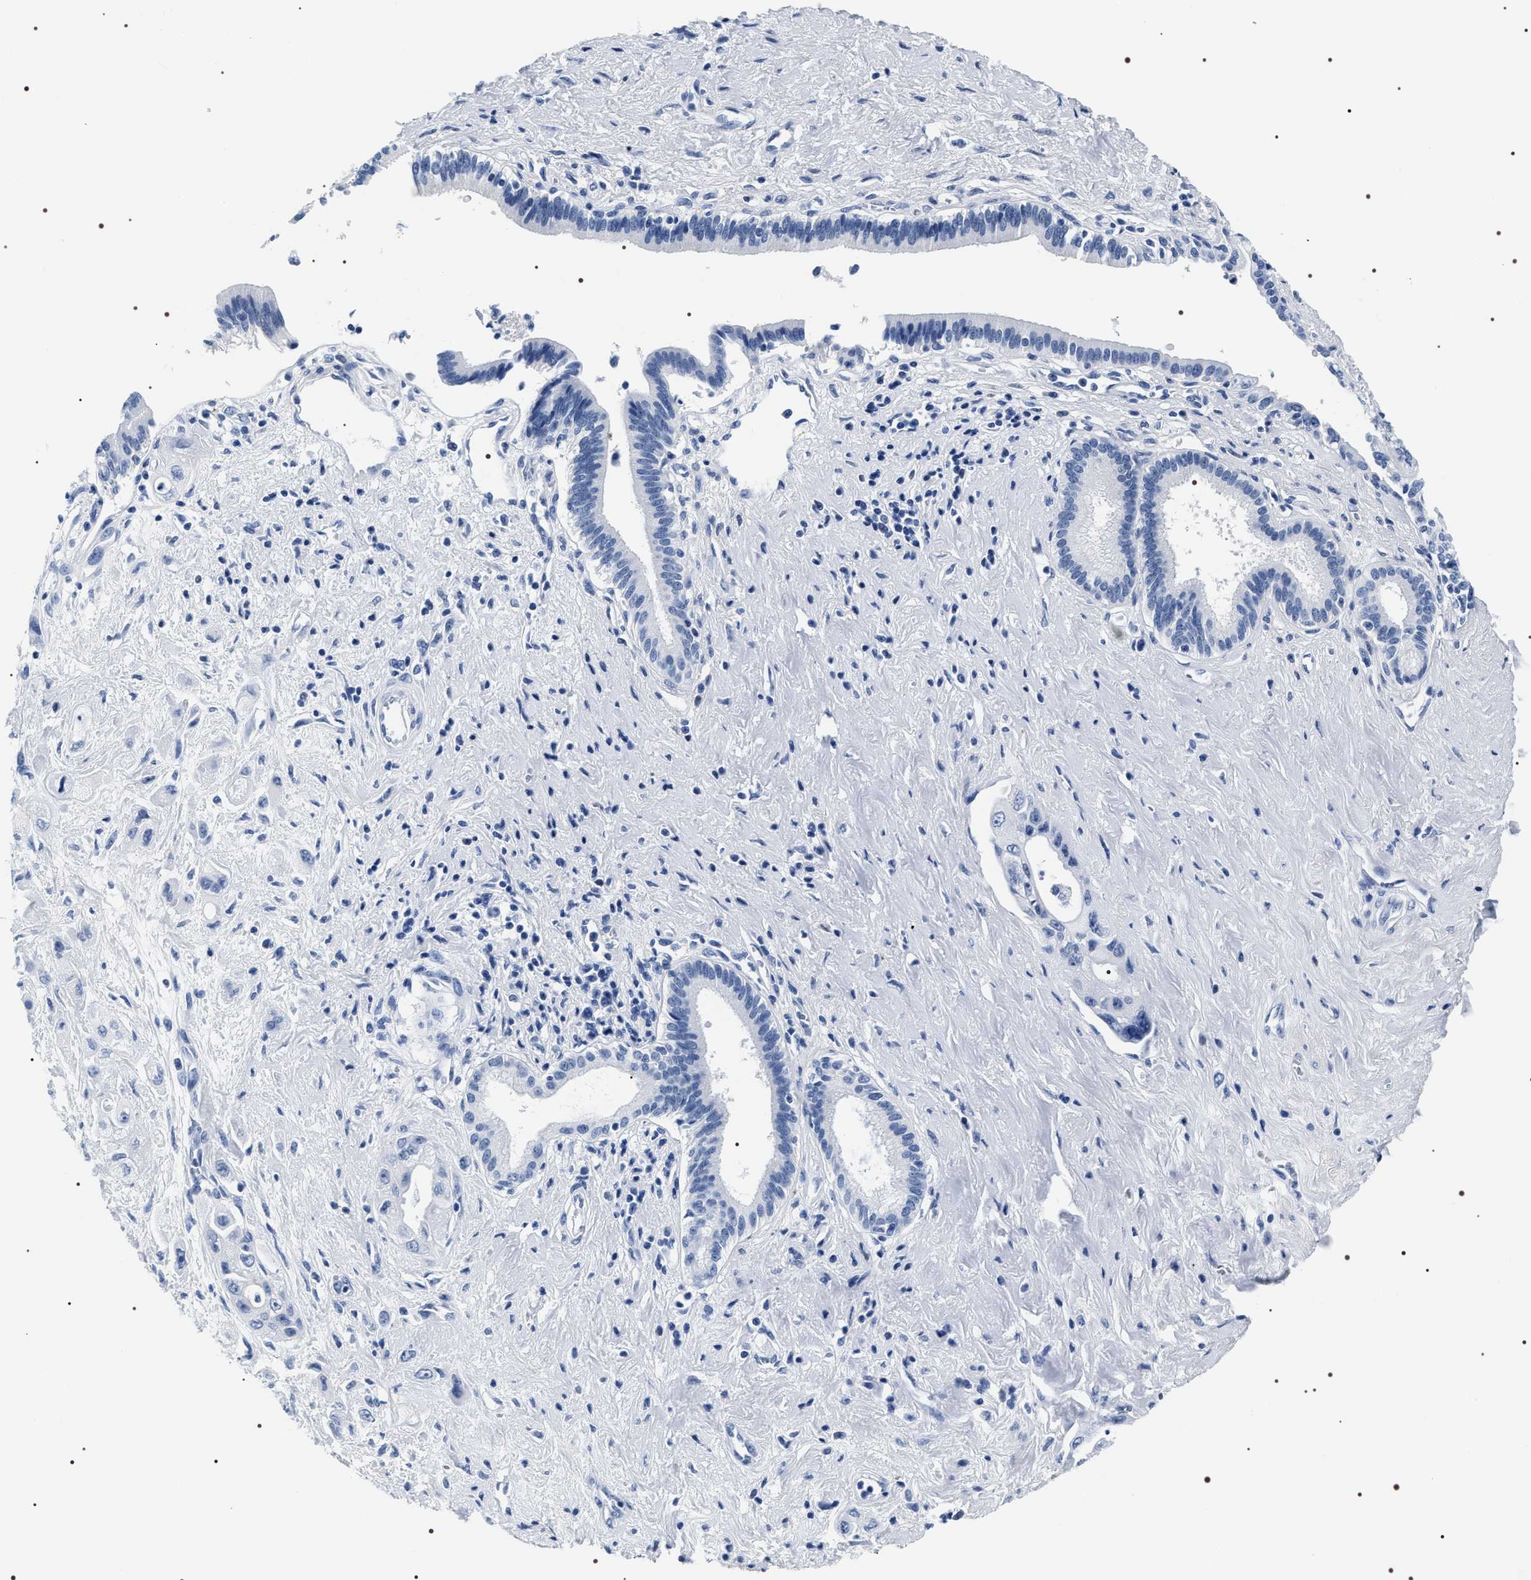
{"staining": {"intensity": "negative", "quantity": "none", "location": "none"}, "tissue": "pancreatic cancer", "cell_type": "Tumor cells", "image_type": "cancer", "snomed": [{"axis": "morphology", "description": "Adenocarcinoma, NOS"}, {"axis": "topography", "description": "Pancreas"}], "caption": "IHC histopathology image of pancreatic cancer stained for a protein (brown), which reveals no staining in tumor cells. The staining is performed using DAB (3,3'-diaminobenzidine) brown chromogen with nuclei counter-stained in using hematoxylin.", "gene": "ADH4", "patient": {"sex": "female", "age": 66}}